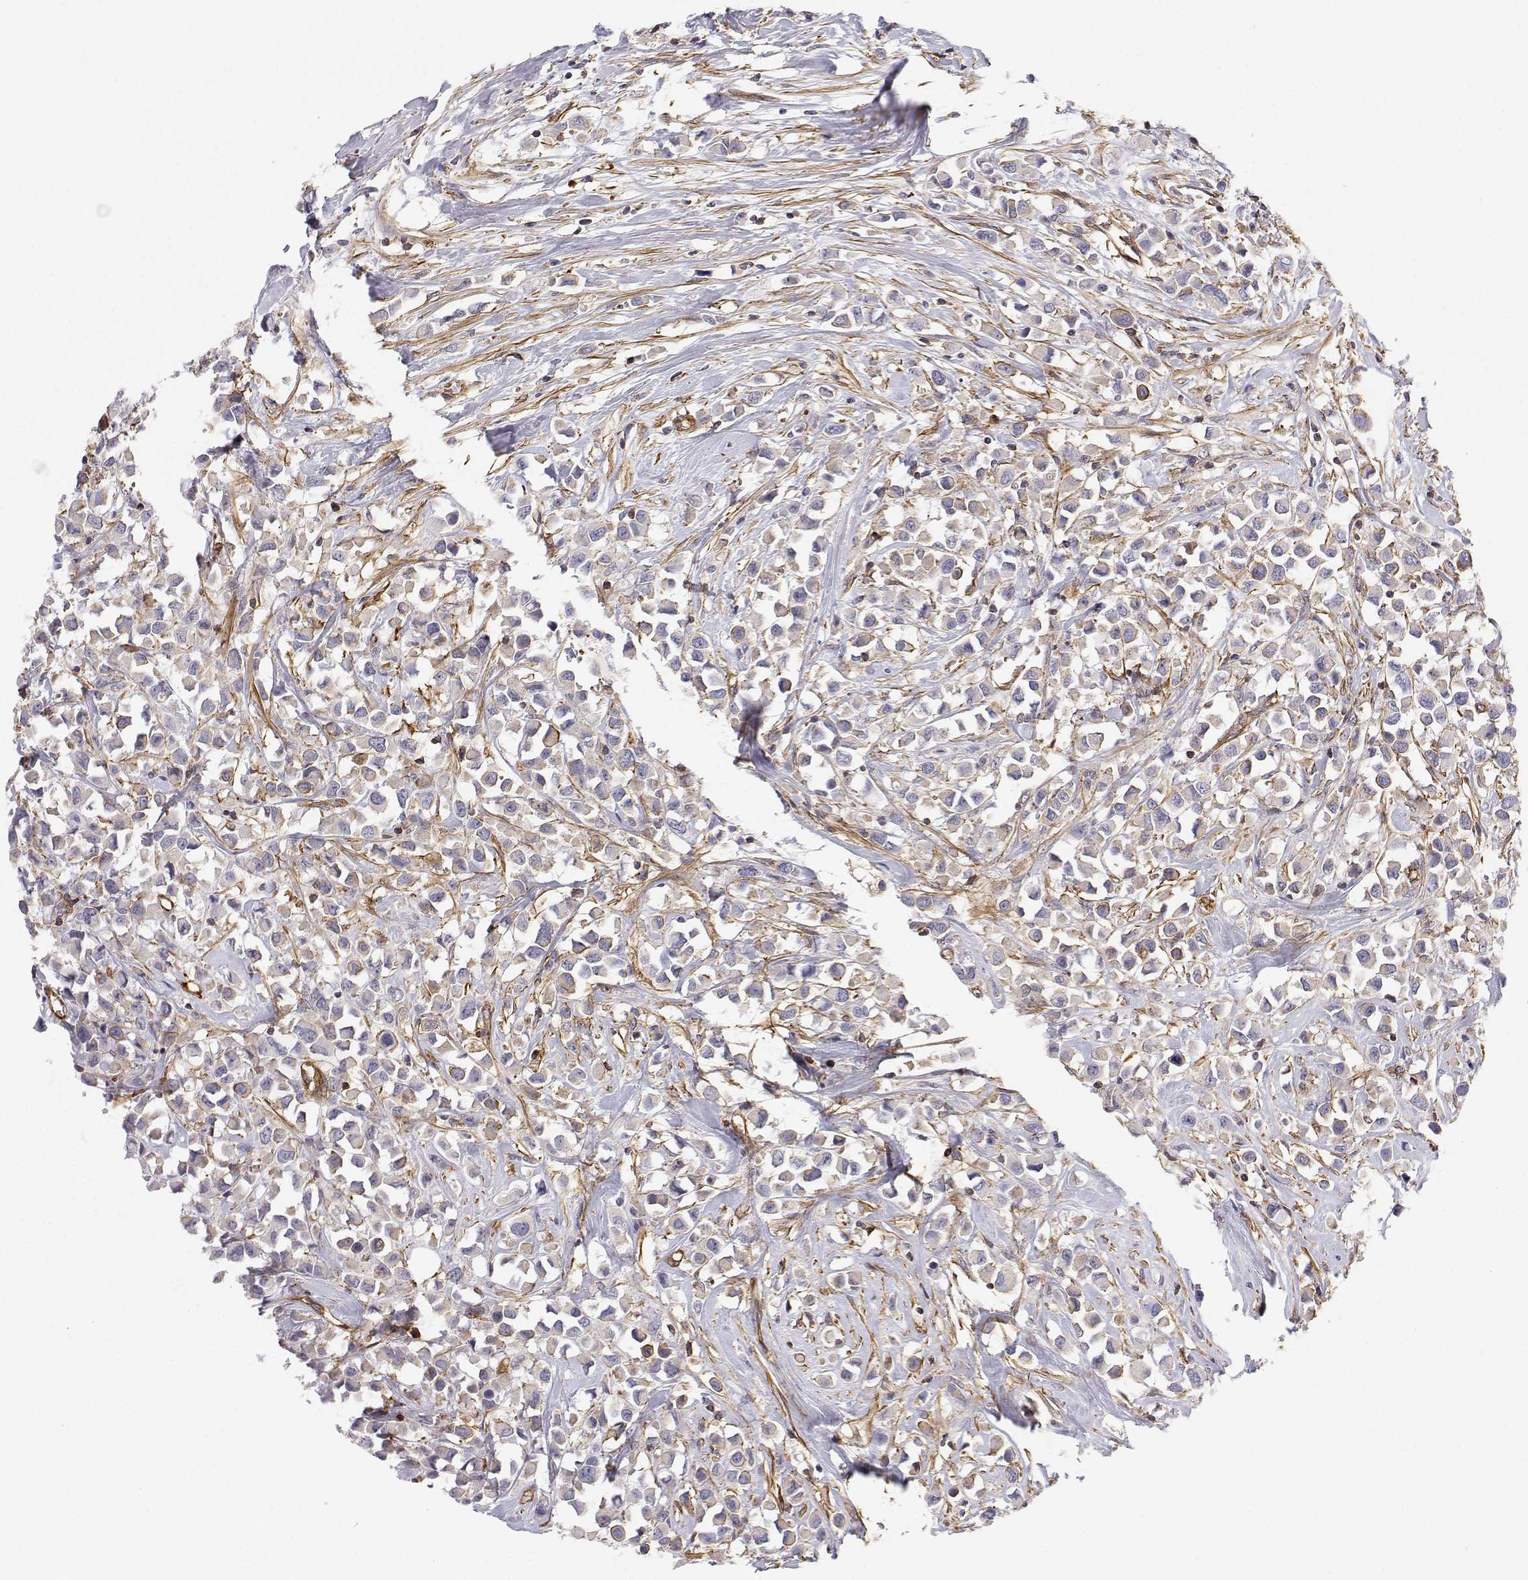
{"staining": {"intensity": "negative", "quantity": "none", "location": "none"}, "tissue": "breast cancer", "cell_type": "Tumor cells", "image_type": "cancer", "snomed": [{"axis": "morphology", "description": "Duct carcinoma"}, {"axis": "topography", "description": "Breast"}], "caption": "There is no significant staining in tumor cells of infiltrating ductal carcinoma (breast).", "gene": "MYH9", "patient": {"sex": "female", "age": 61}}